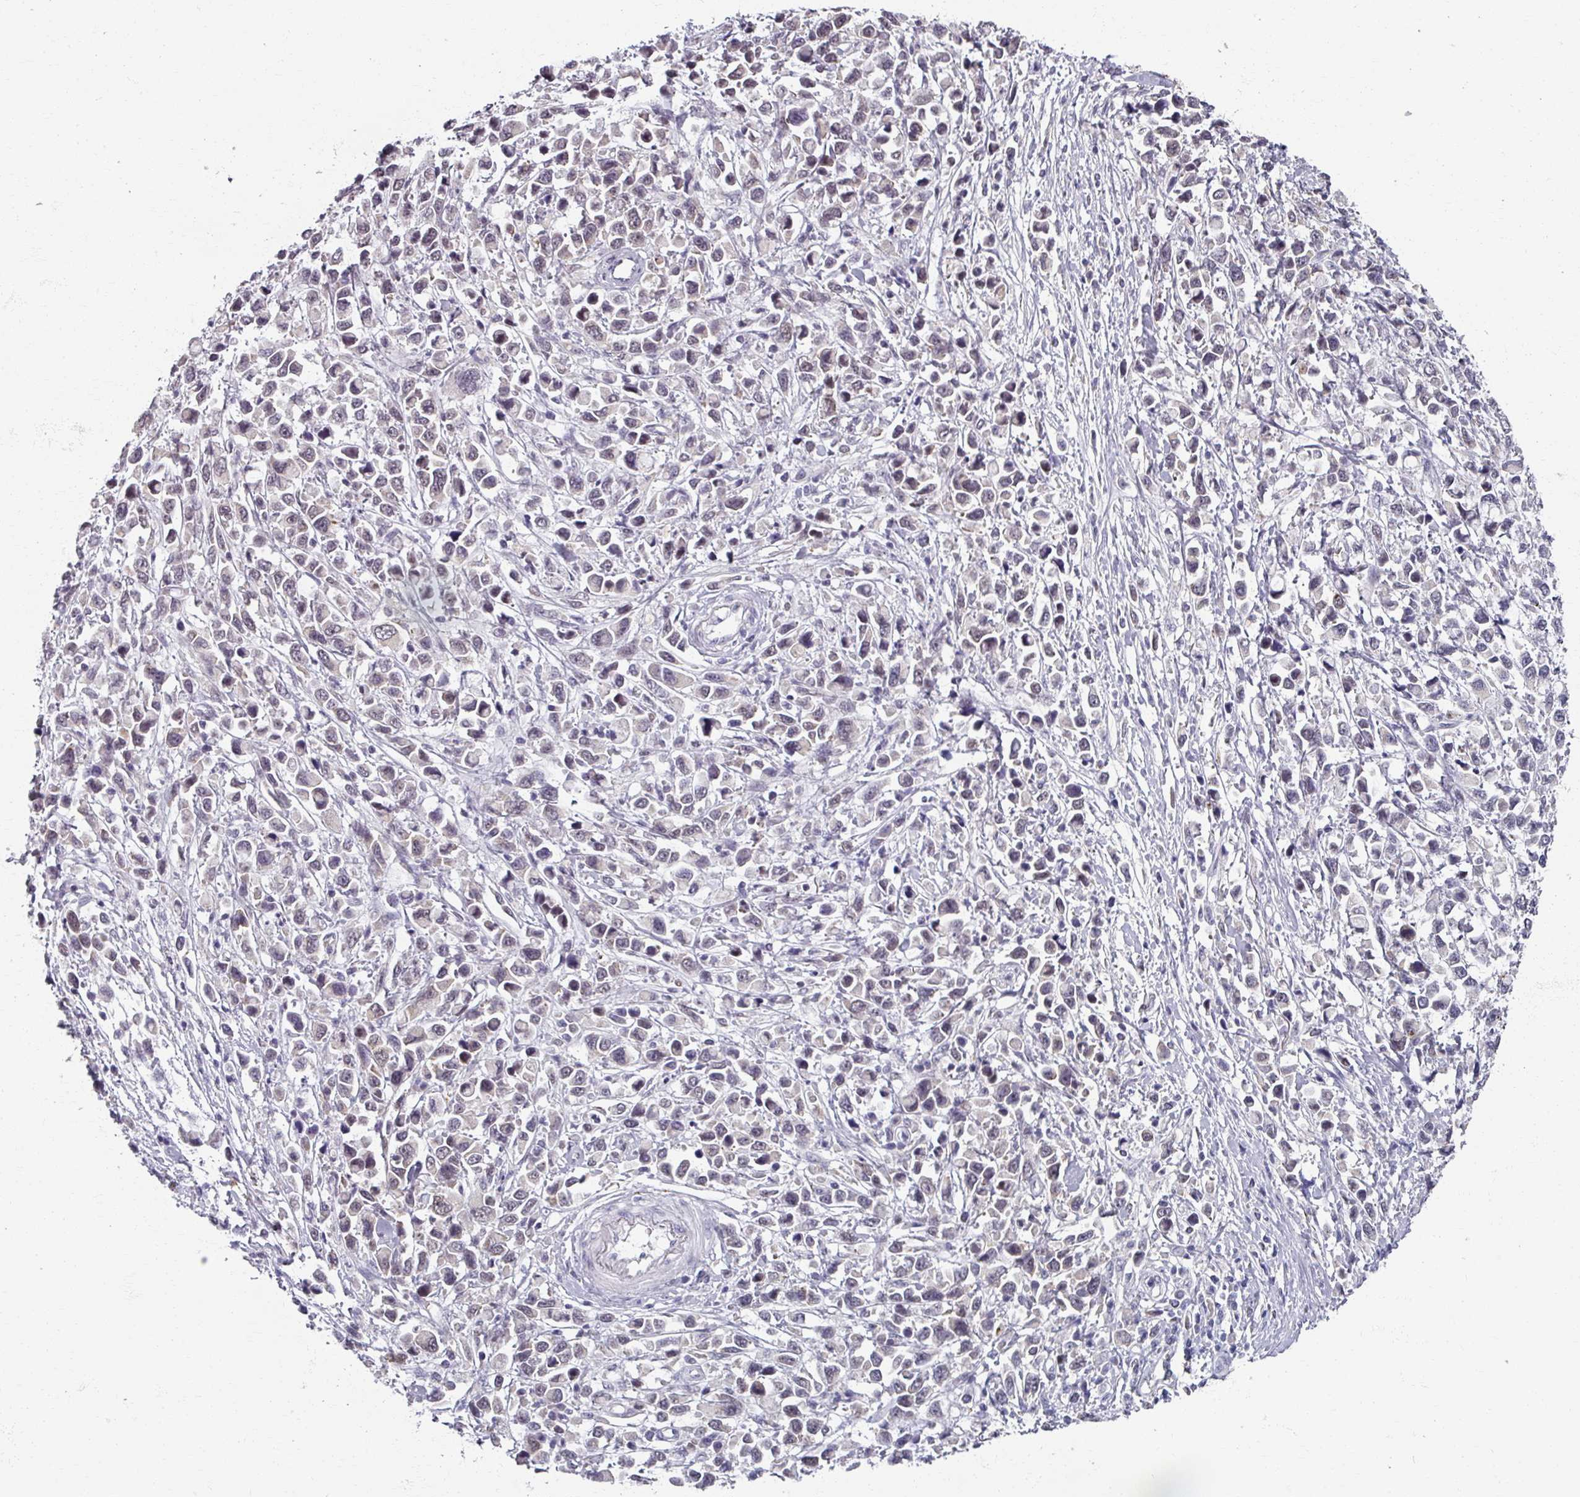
{"staining": {"intensity": "moderate", "quantity": "<25%", "location": "nuclear"}, "tissue": "stomach cancer", "cell_type": "Tumor cells", "image_type": "cancer", "snomed": [{"axis": "morphology", "description": "Adenocarcinoma, NOS"}, {"axis": "topography", "description": "Stomach"}], "caption": "Stomach cancer stained with IHC displays moderate nuclear positivity in about <25% of tumor cells.", "gene": "RIPOR3", "patient": {"sex": "female", "age": 81}}